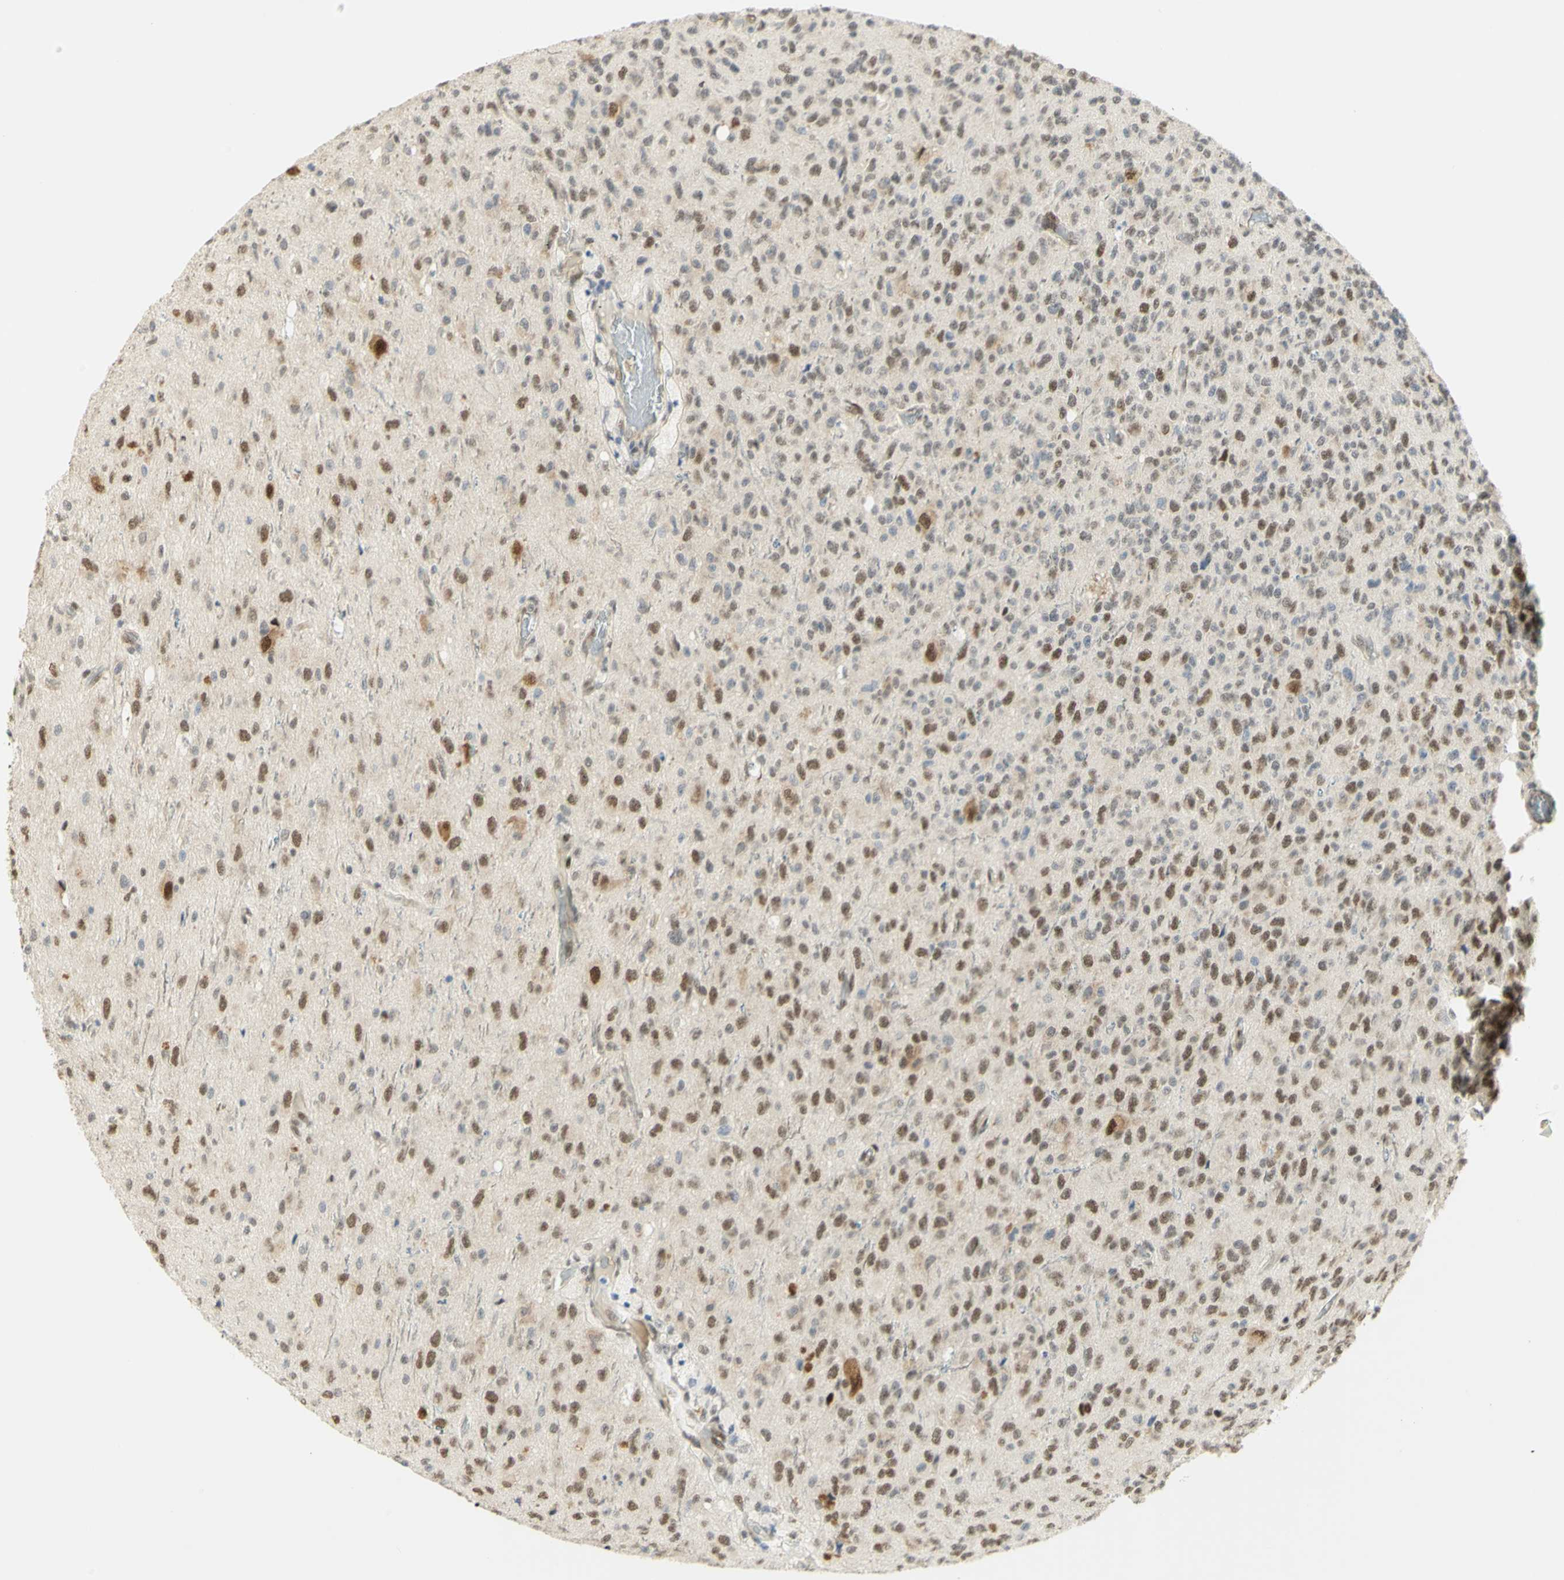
{"staining": {"intensity": "moderate", "quantity": "25%-75%", "location": "nuclear"}, "tissue": "glioma", "cell_type": "Tumor cells", "image_type": "cancer", "snomed": [{"axis": "morphology", "description": "Glioma, malignant, High grade"}, {"axis": "topography", "description": "pancreas cauda"}], "caption": "An immunohistochemistry (IHC) histopathology image of tumor tissue is shown. Protein staining in brown labels moderate nuclear positivity in glioma within tumor cells.", "gene": "DDX1", "patient": {"sex": "male", "age": 60}}